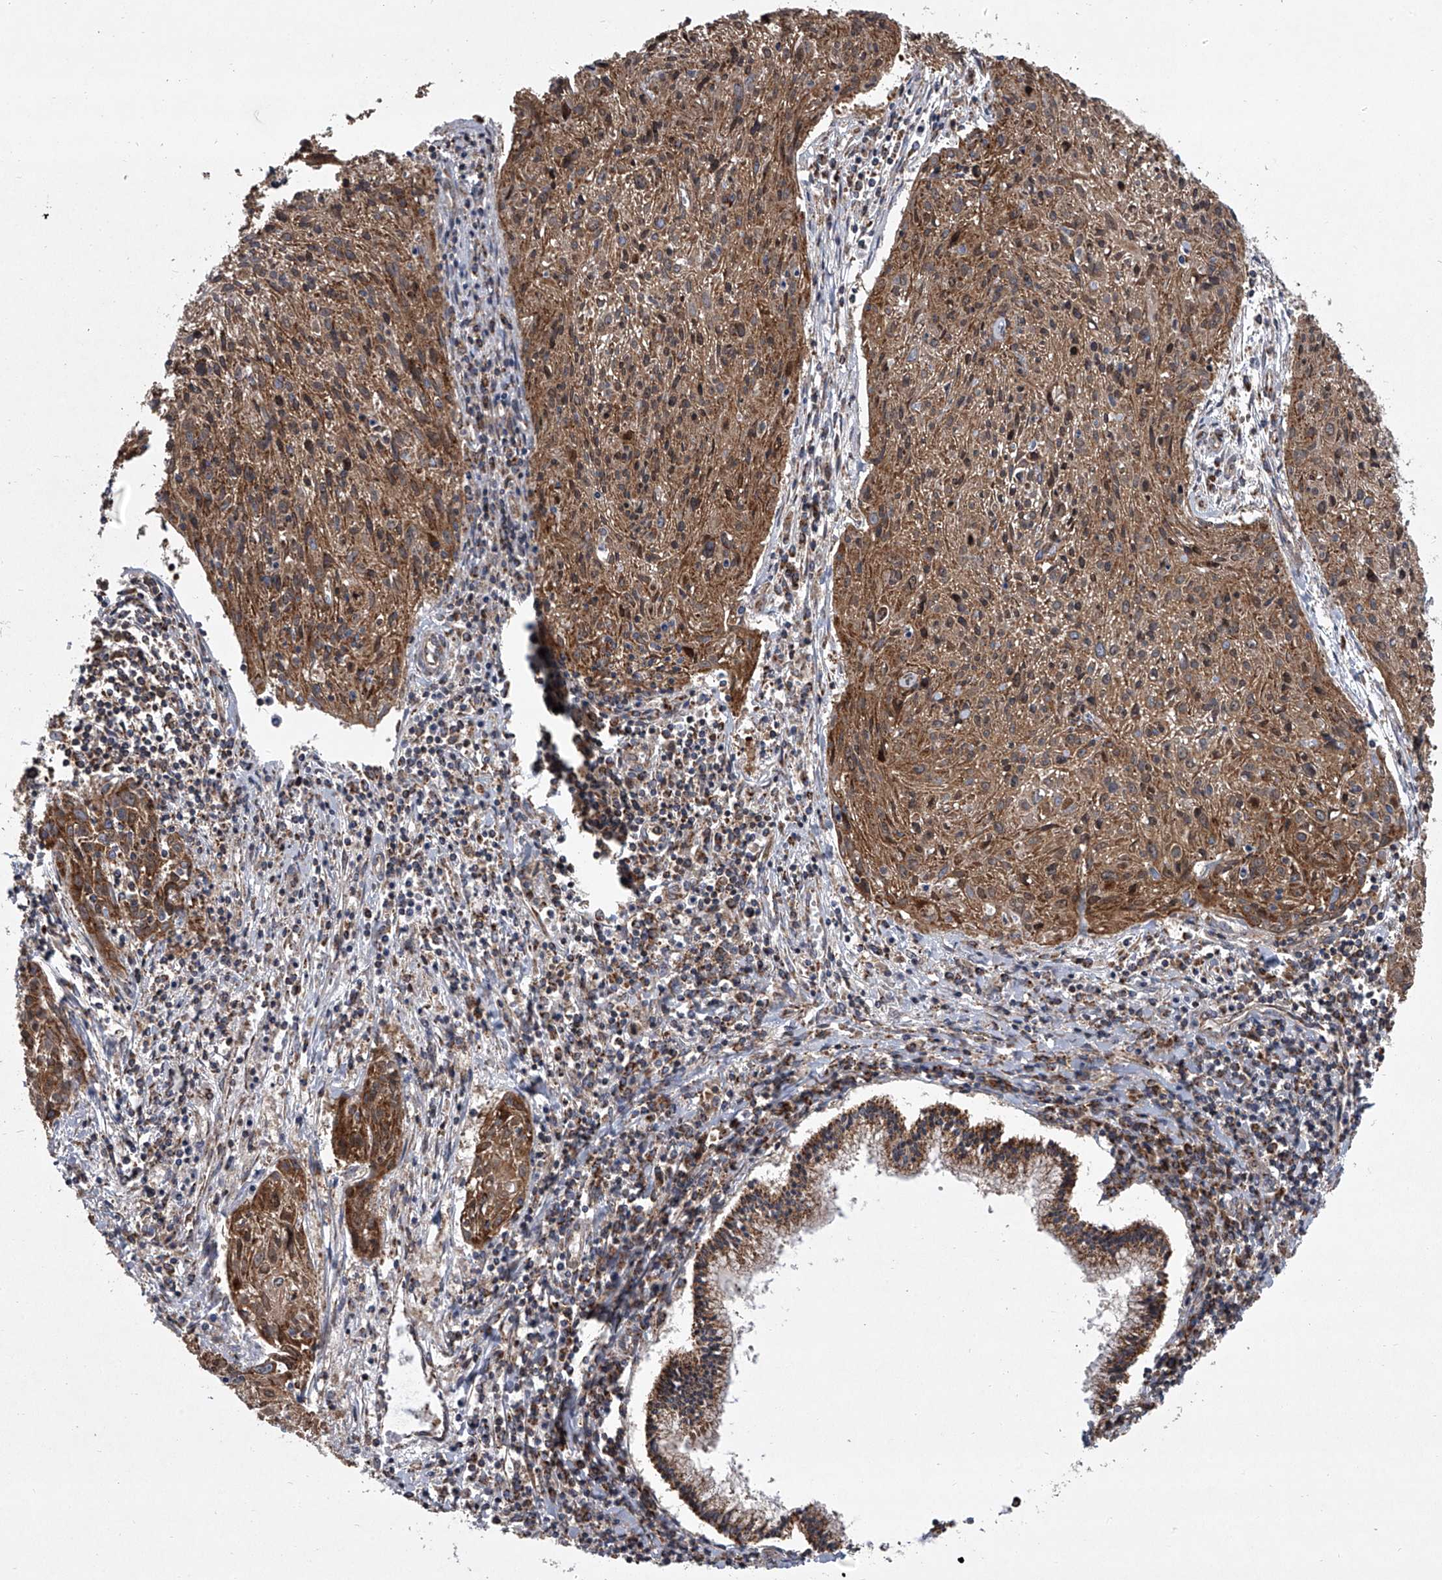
{"staining": {"intensity": "moderate", "quantity": ">75%", "location": "cytoplasmic/membranous"}, "tissue": "cervical cancer", "cell_type": "Tumor cells", "image_type": "cancer", "snomed": [{"axis": "morphology", "description": "Squamous cell carcinoma, NOS"}, {"axis": "topography", "description": "Cervix"}], "caption": "High-power microscopy captured an immunohistochemistry micrograph of squamous cell carcinoma (cervical), revealing moderate cytoplasmic/membranous positivity in approximately >75% of tumor cells.", "gene": "ZC3H15", "patient": {"sex": "female", "age": 51}}